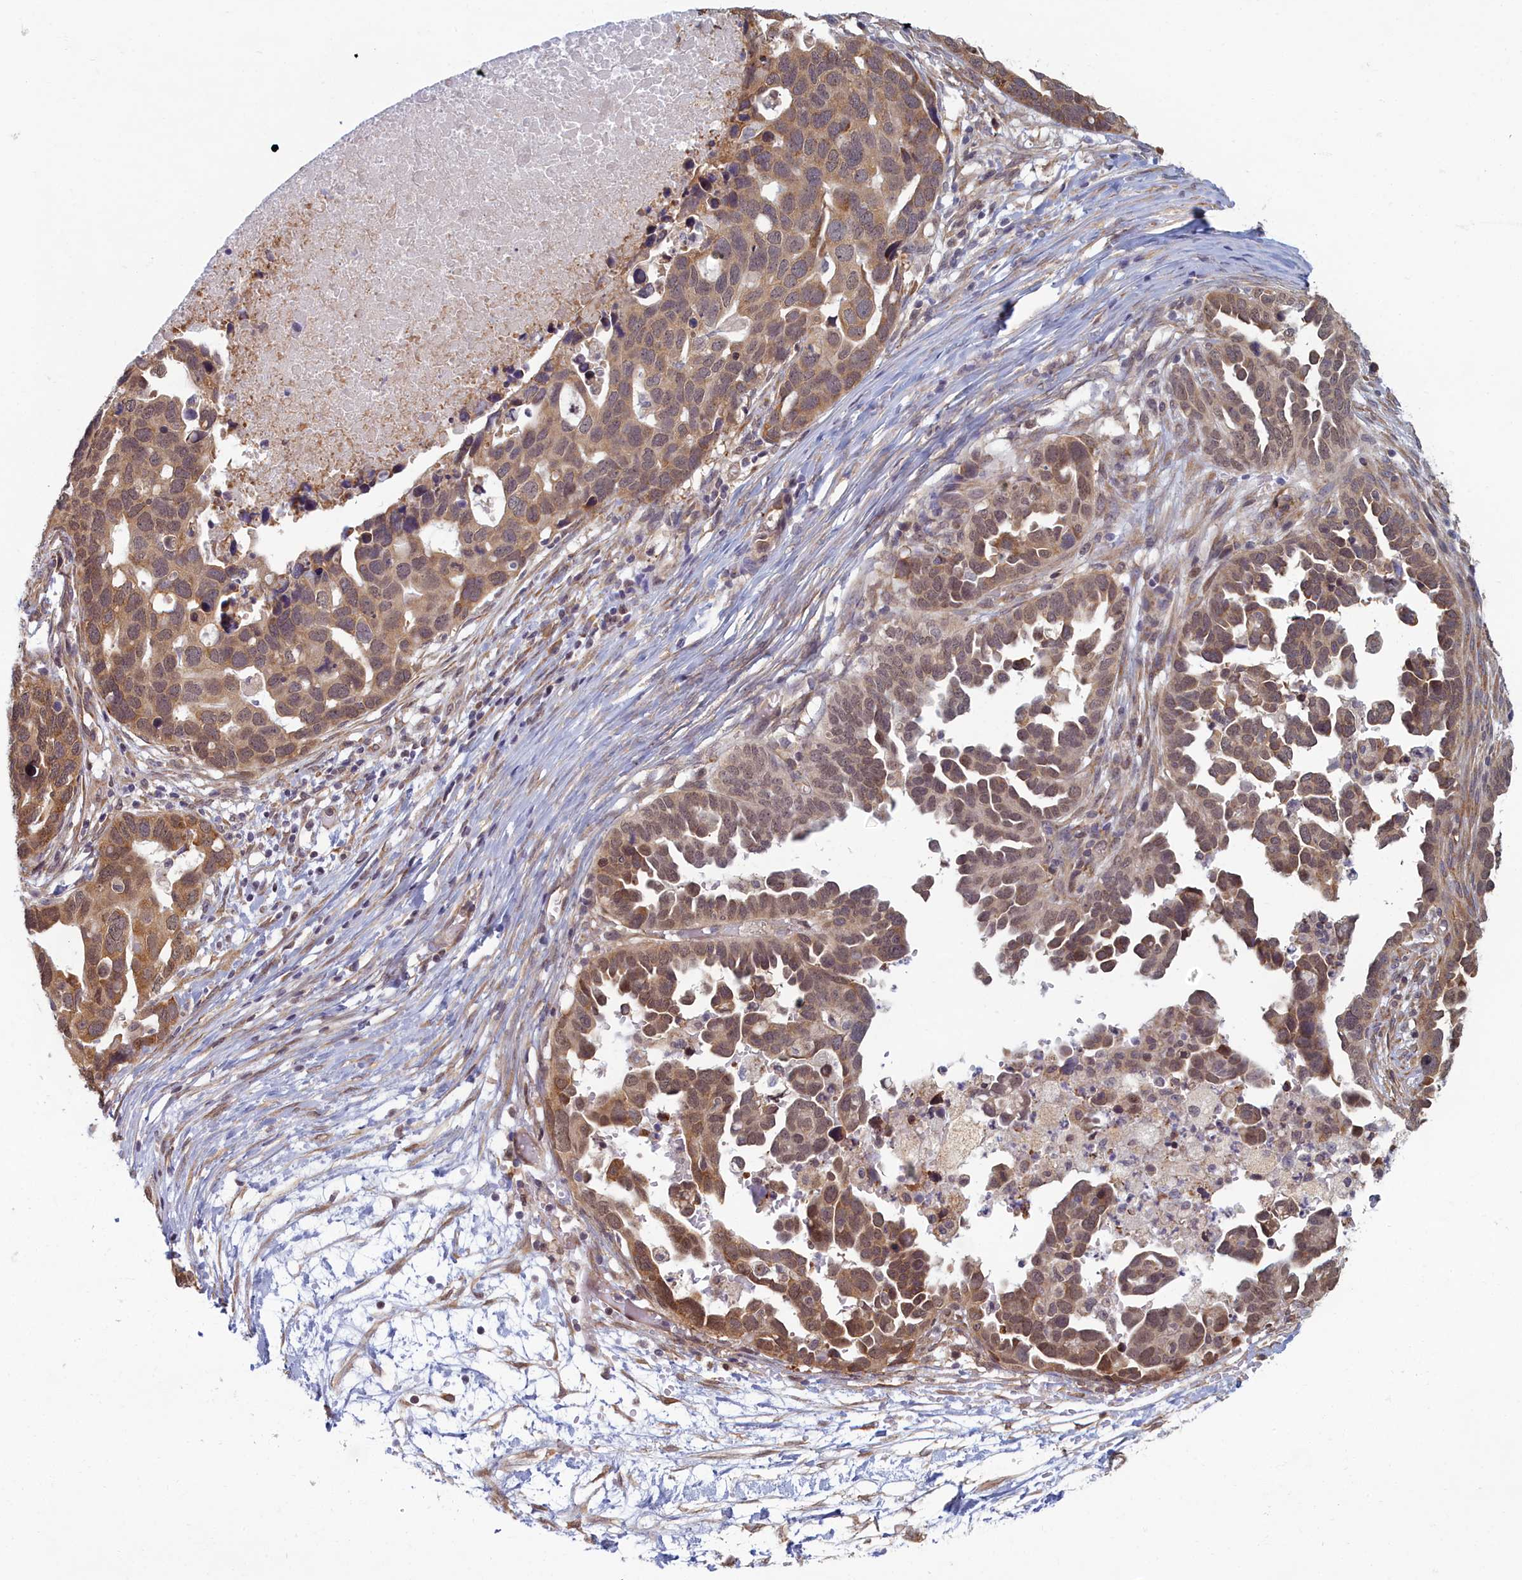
{"staining": {"intensity": "moderate", "quantity": "25%-75%", "location": "cytoplasmic/membranous"}, "tissue": "ovarian cancer", "cell_type": "Tumor cells", "image_type": "cancer", "snomed": [{"axis": "morphology", "description": "Cystadenocarcinoma, serous, NOS"}, {"axis": "topography", "description": "Ovary"}], "caption": "Tumor cells show medium levels of moderate cytoplasmic/membranous positivity in about 25%-75% of cells in ovarian serous cystadenocarcinoma. (DAB IHC with brightfield microscopy, high magnification).", "gene": "MAK16", "patient": {"sex": "female", "age": 54}}